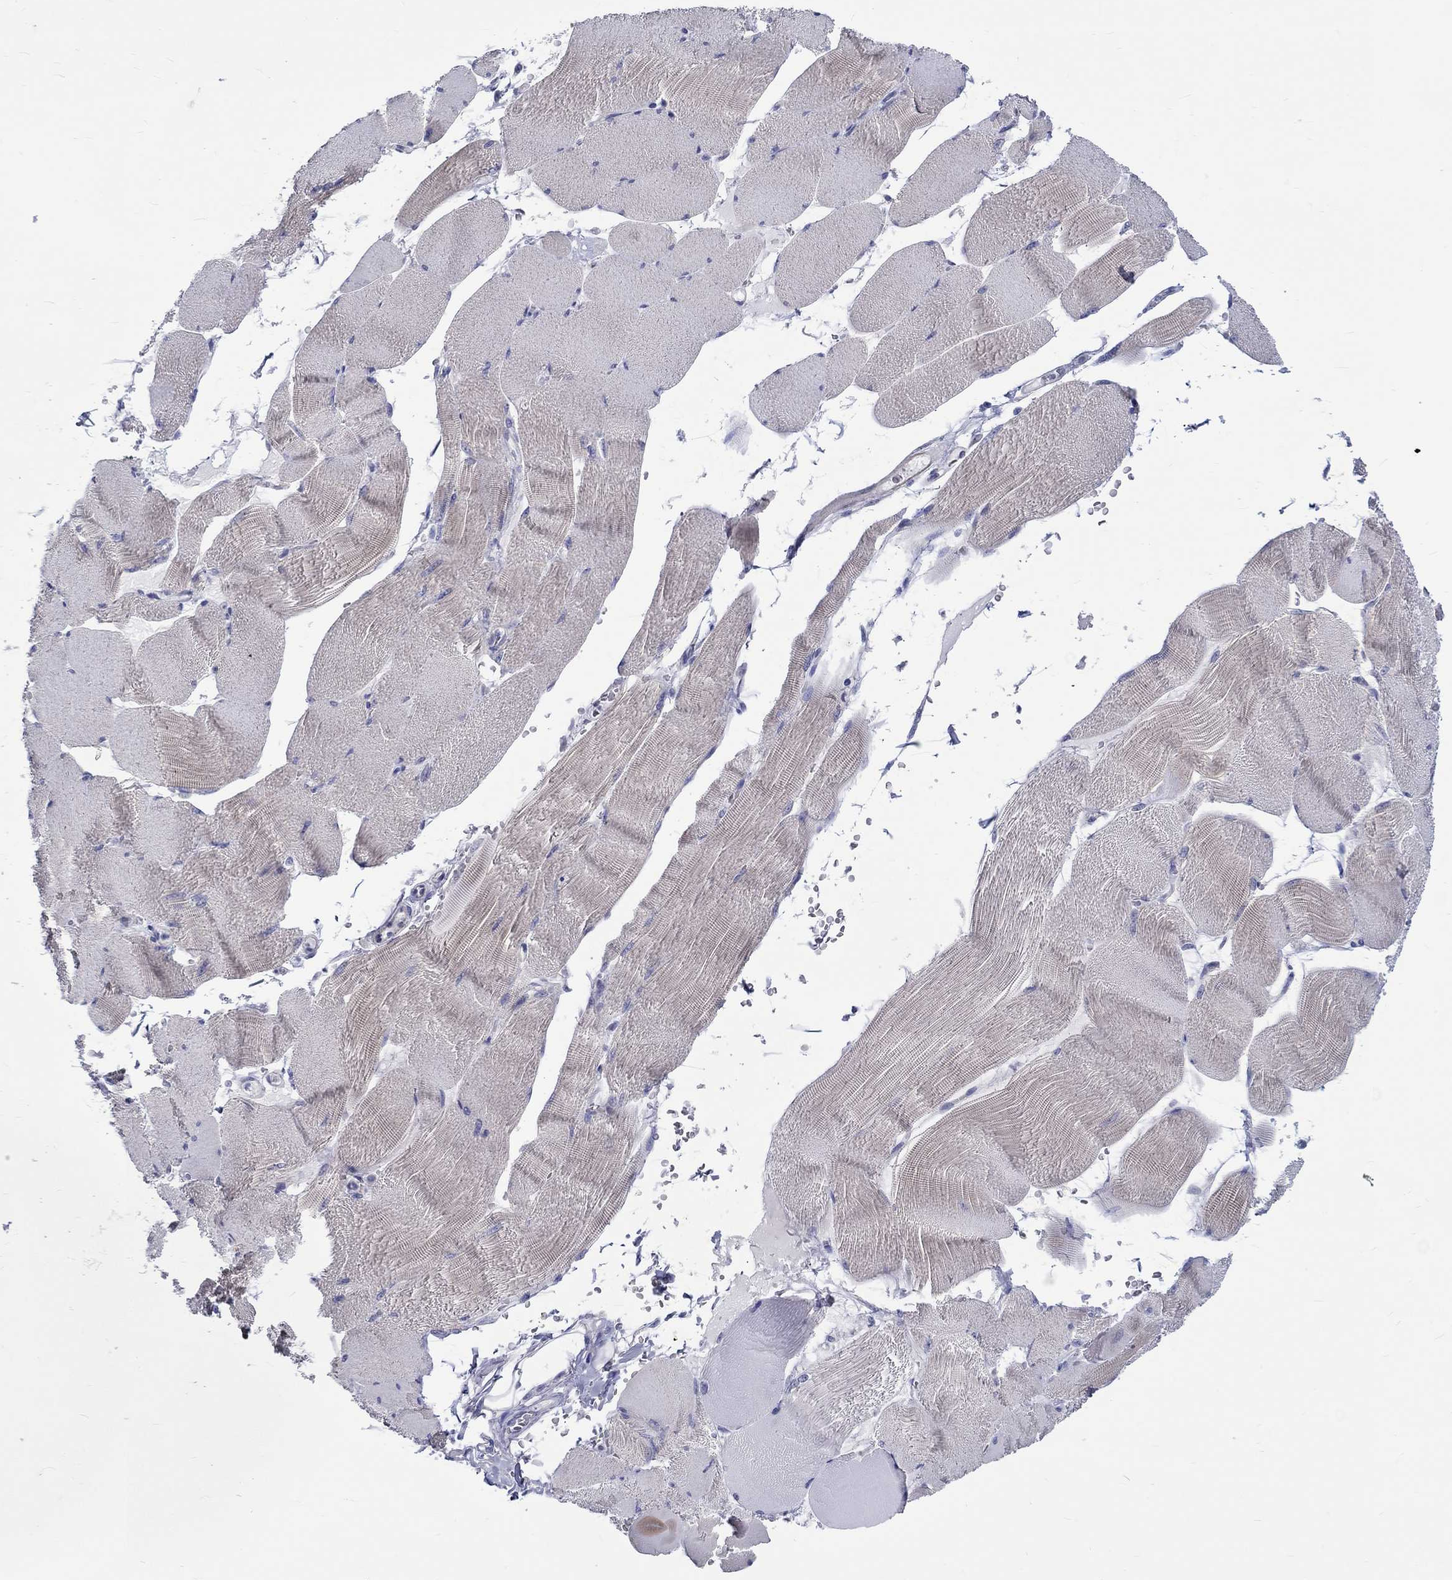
{"staining": {"intensity": "negative", "quantity": "none", "location": "none"}, "tissue": "skeletal muscle", "cell_type": "Myocytes", "image_type": "normal", "snomed": [{"axis": "morphology", "description": "Normal tissue, NOS"}, {"axis": "topography", "description": "Skeletal muscle"}], "caption": "An immunohistochemistry histopathology image of benign skeletal muscle is shown. There is no staining in myocytes of skeletal muscle.", "gene": "SH2D7", "patient": {"sex": "male", "age": 56}}